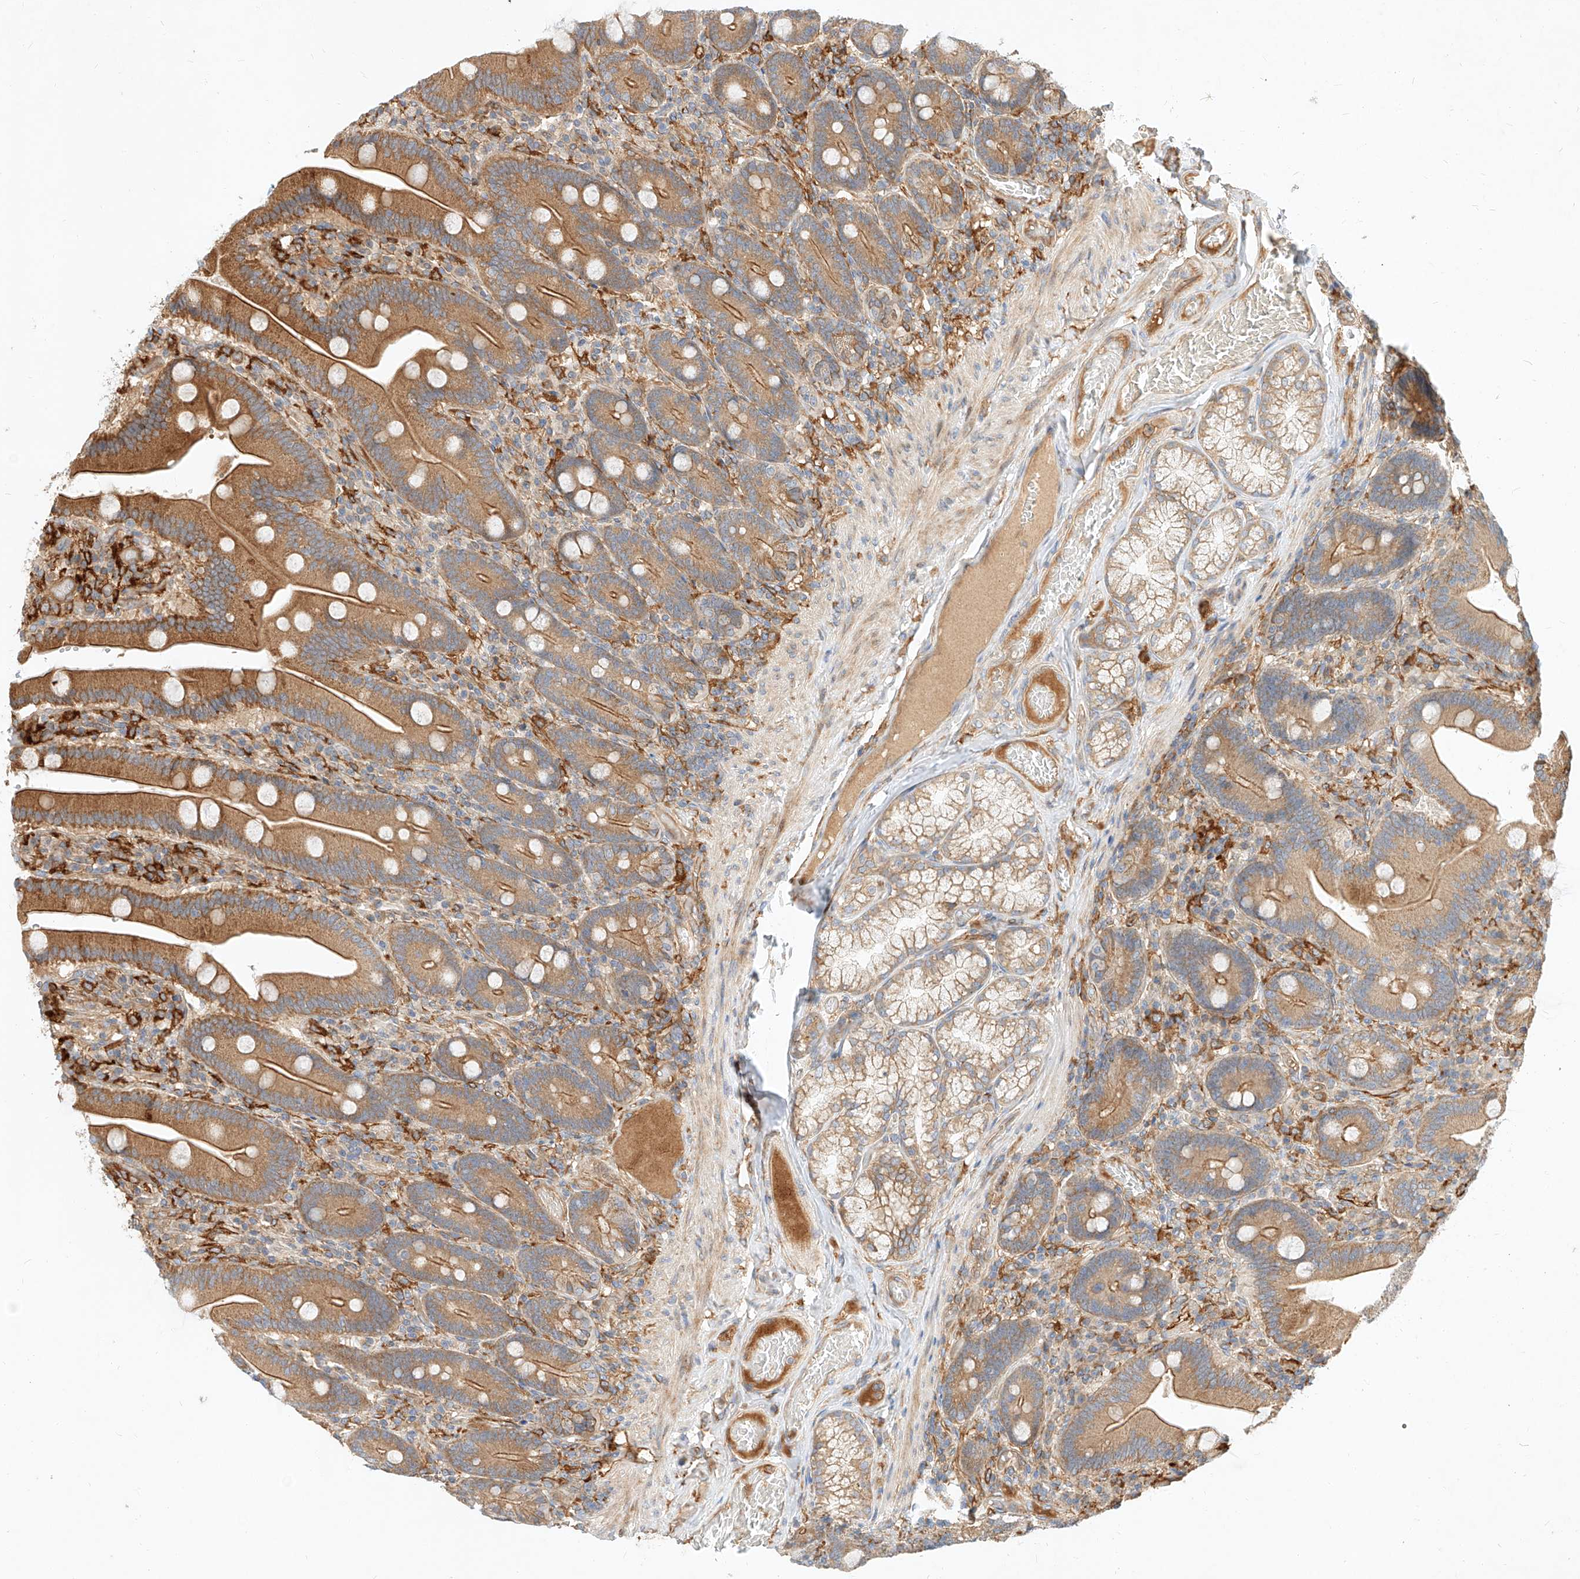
{"staining": {"intensity": "moderate", "quantity": ">75%", "location": "cytoplasmic/membranous"}, "tissue": "duodenum", "cell_type": "Glandular cells", "image_type": "normal", "snomed": [{"axis": "morphology", "description": "Normal tissue, NOS"}, {"axis": "topography", "description": "Duodenum"}], "caption": "Immunohistochemistry (IHC) micrograph of unremarkable duodenum stained for a protein (brown), which shows medium levels of moderate cytoplasmic/membranous staining in about >75% of glandular cells.", "gene": "NFAM1", "patient": {"sex": "female", "age": 62}}